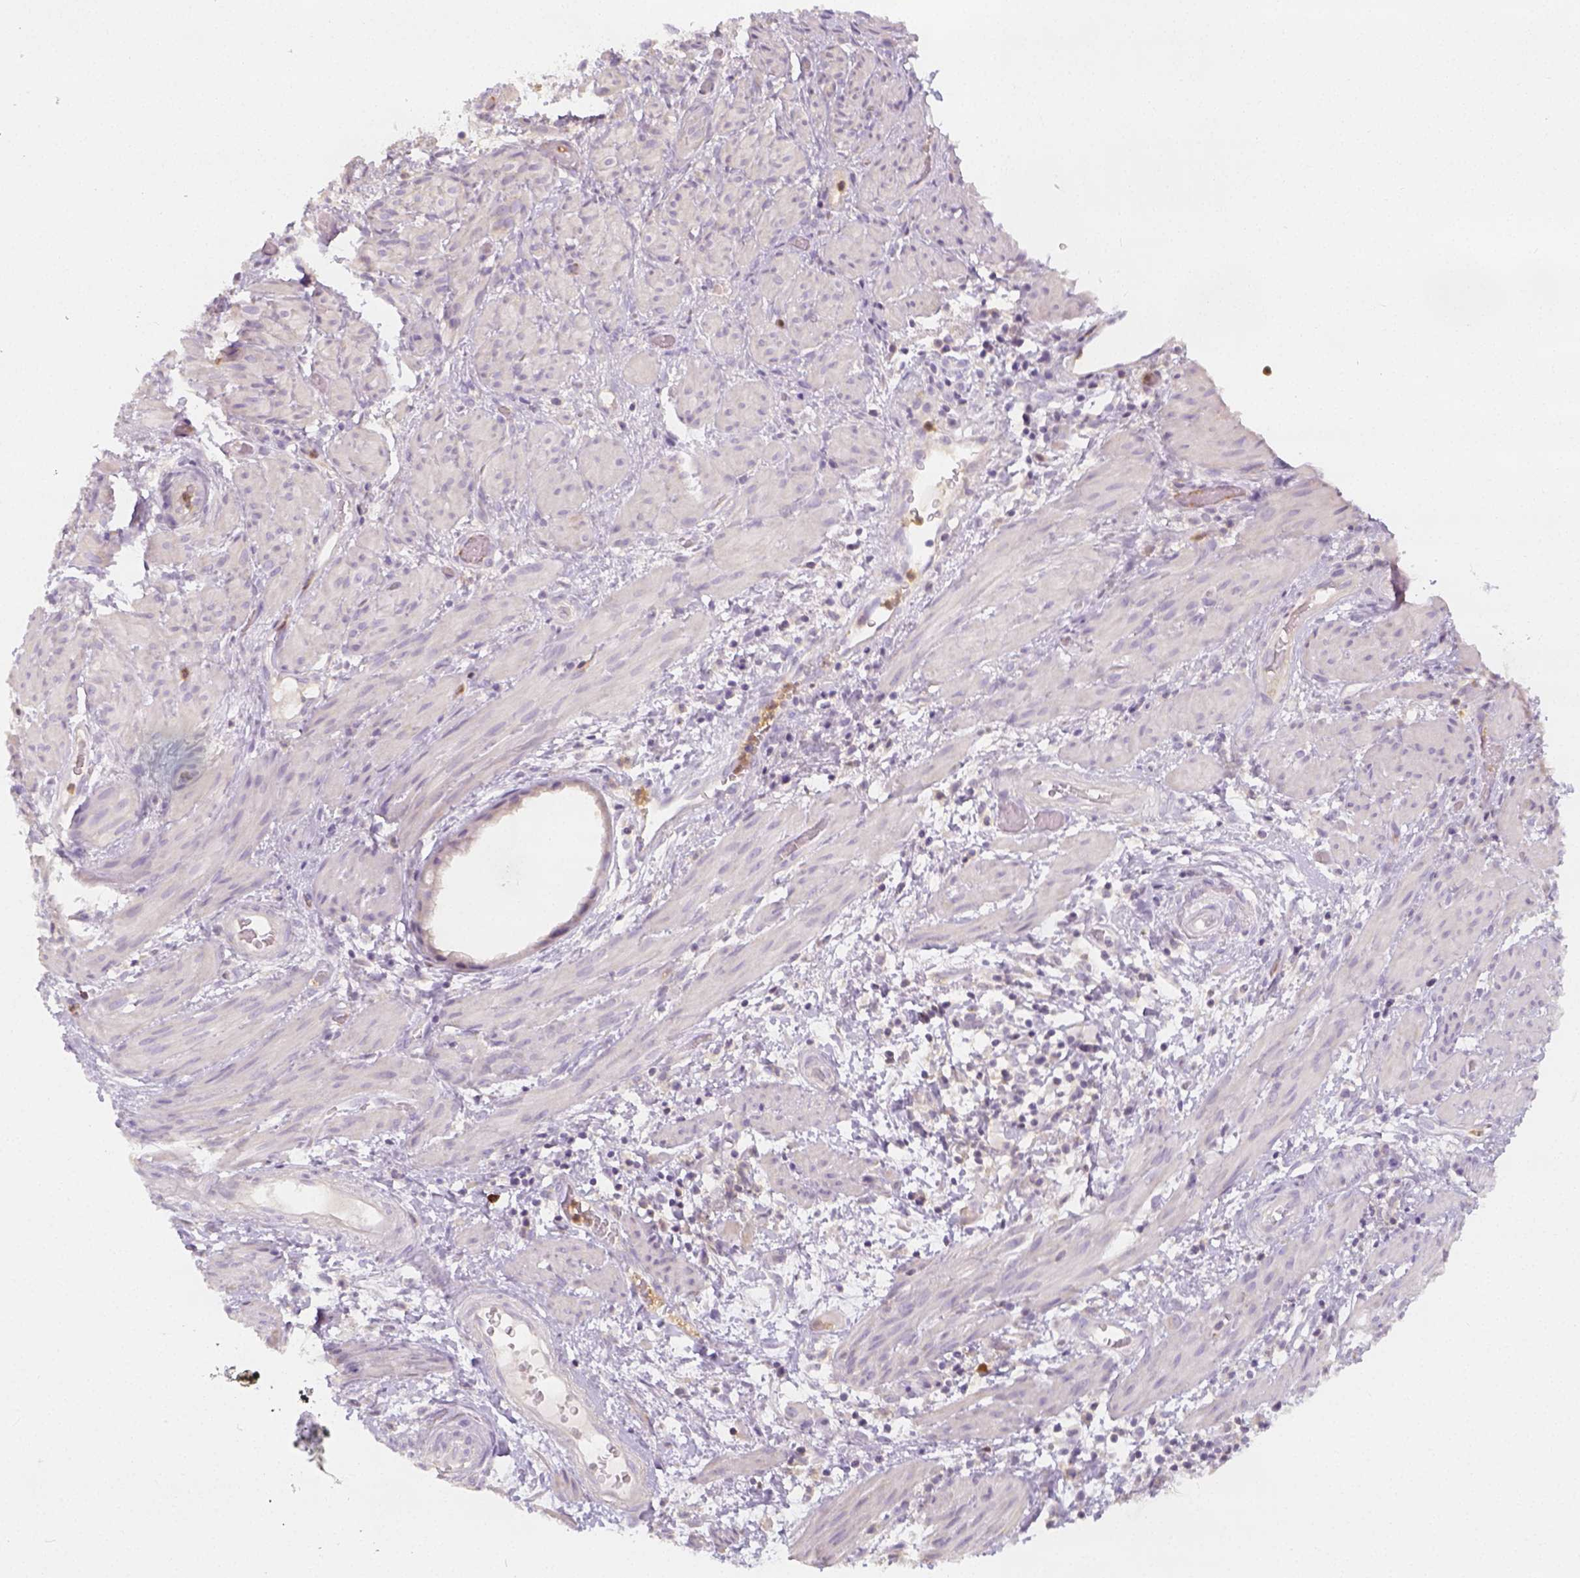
{"staining": {"intensity": "negative", "quantity": "none", "location": "none"}, "tissue": "endometrial cancer", "cell_type": "Tumor cells", "image_type": "cancer", "snomed": [{"axis": "morphology", "description": "Adenocarcinoma, NOS"}, {"axis": "topography", "description": "Endometrium"}], "caption": "IHC photomicrograph of neoplastic tissue: human endometrial cancer stained with DAB shows no significant protein positivity in tumor cells.", "gene": "PTPRJ", "patient": {"sex": "female", "age": 86}}